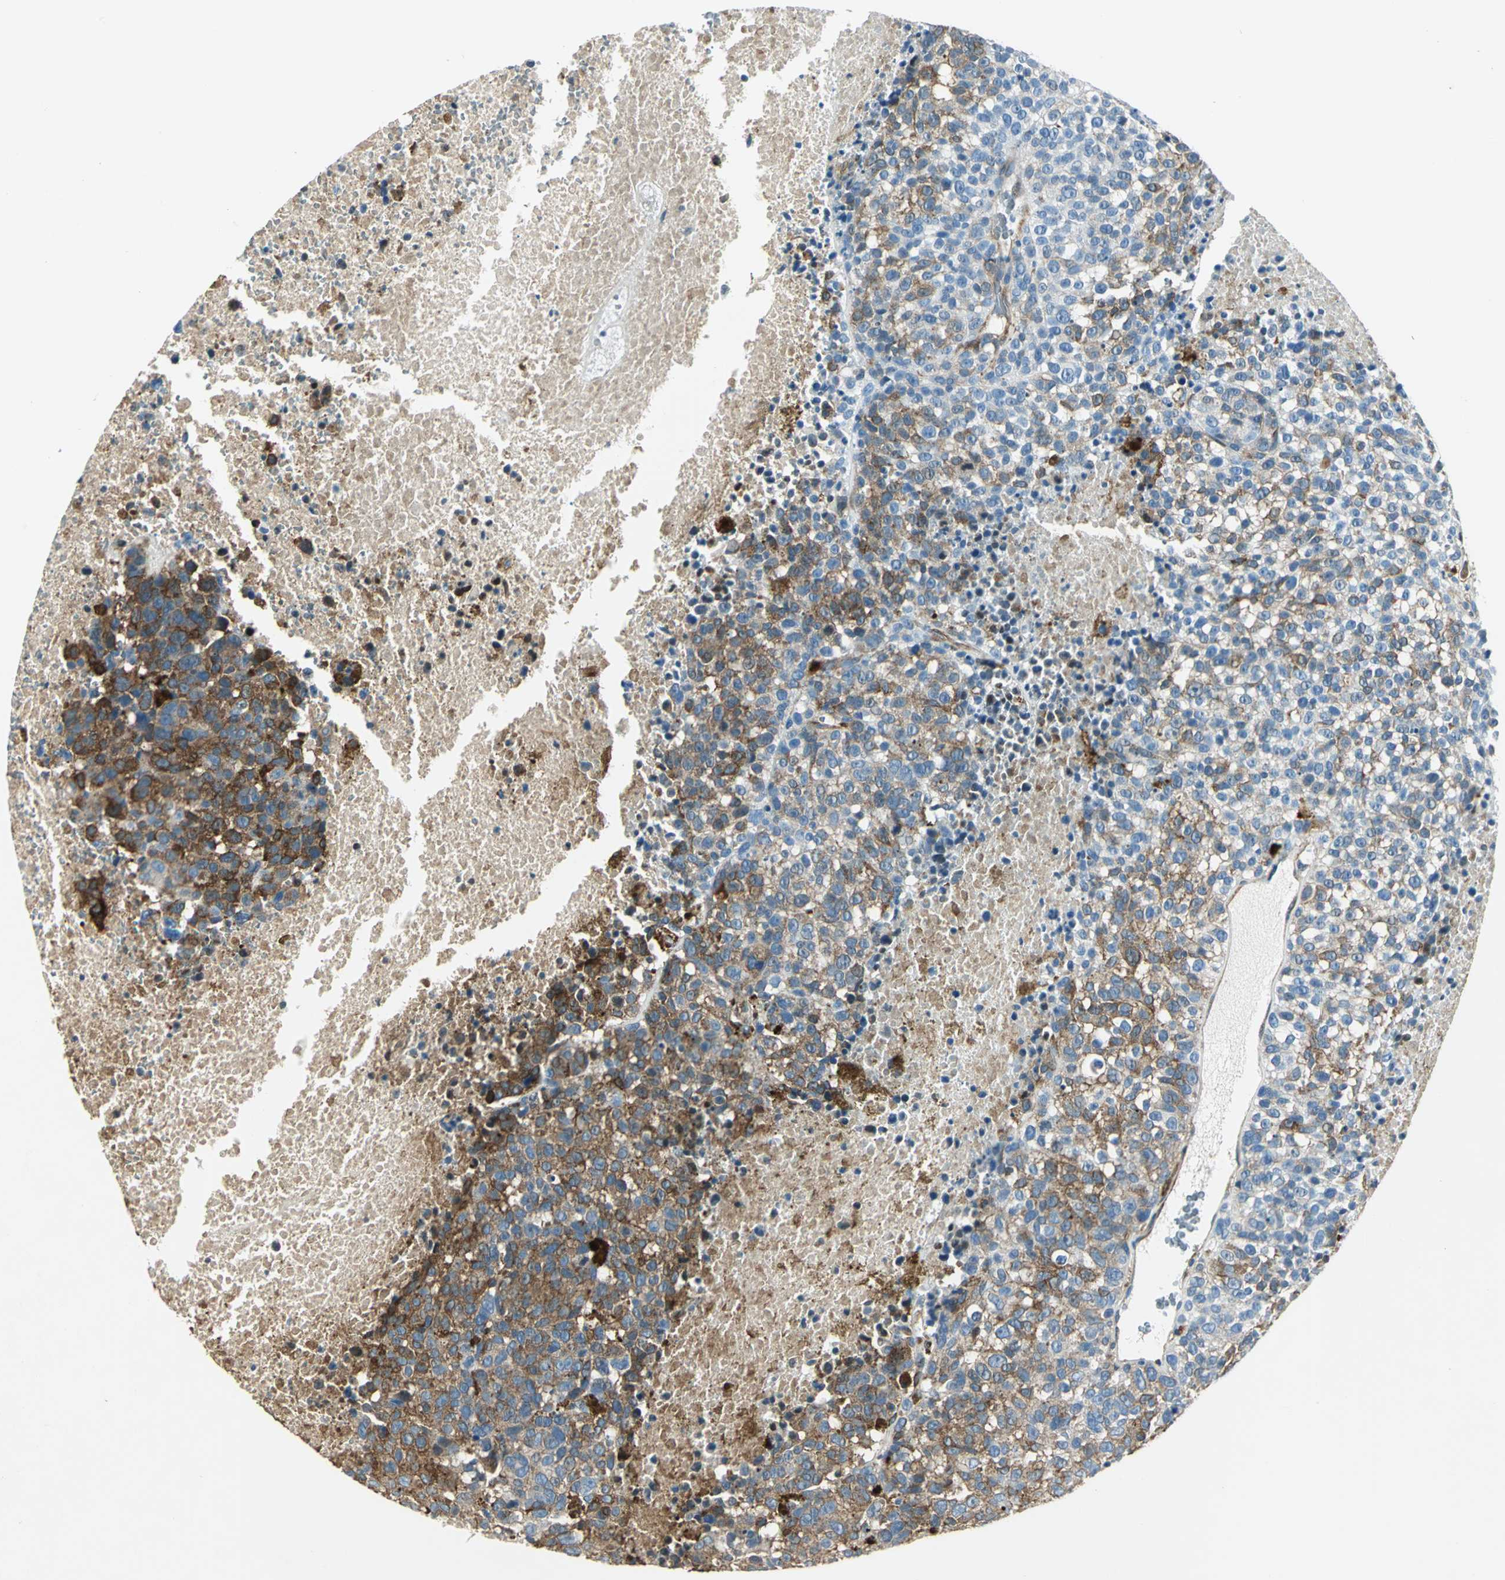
{"staining": {"intensity": "moderate", "quantity": "25%-75%", "location": "cytoplasmic/membranous"}, "tissue": "melanoma", "cell_type": "Tumor cells", "image_type": "cancer", "snomed": [{"axis": "morphology", "description": "Malignant melanoma, Metastatic site"}, {"axis": "topography", "description": "Cerebral cortex"}], "caption": "A photomicrograph of human melanoma stained for a protein reveals moderate cytoplasmic/membranous brown staining in tumor cells. (Brightfield microscopy of DAB IHC at high magnification).", "gene": "HSPB1", "patient": {"sex": "female", "age": 52}}